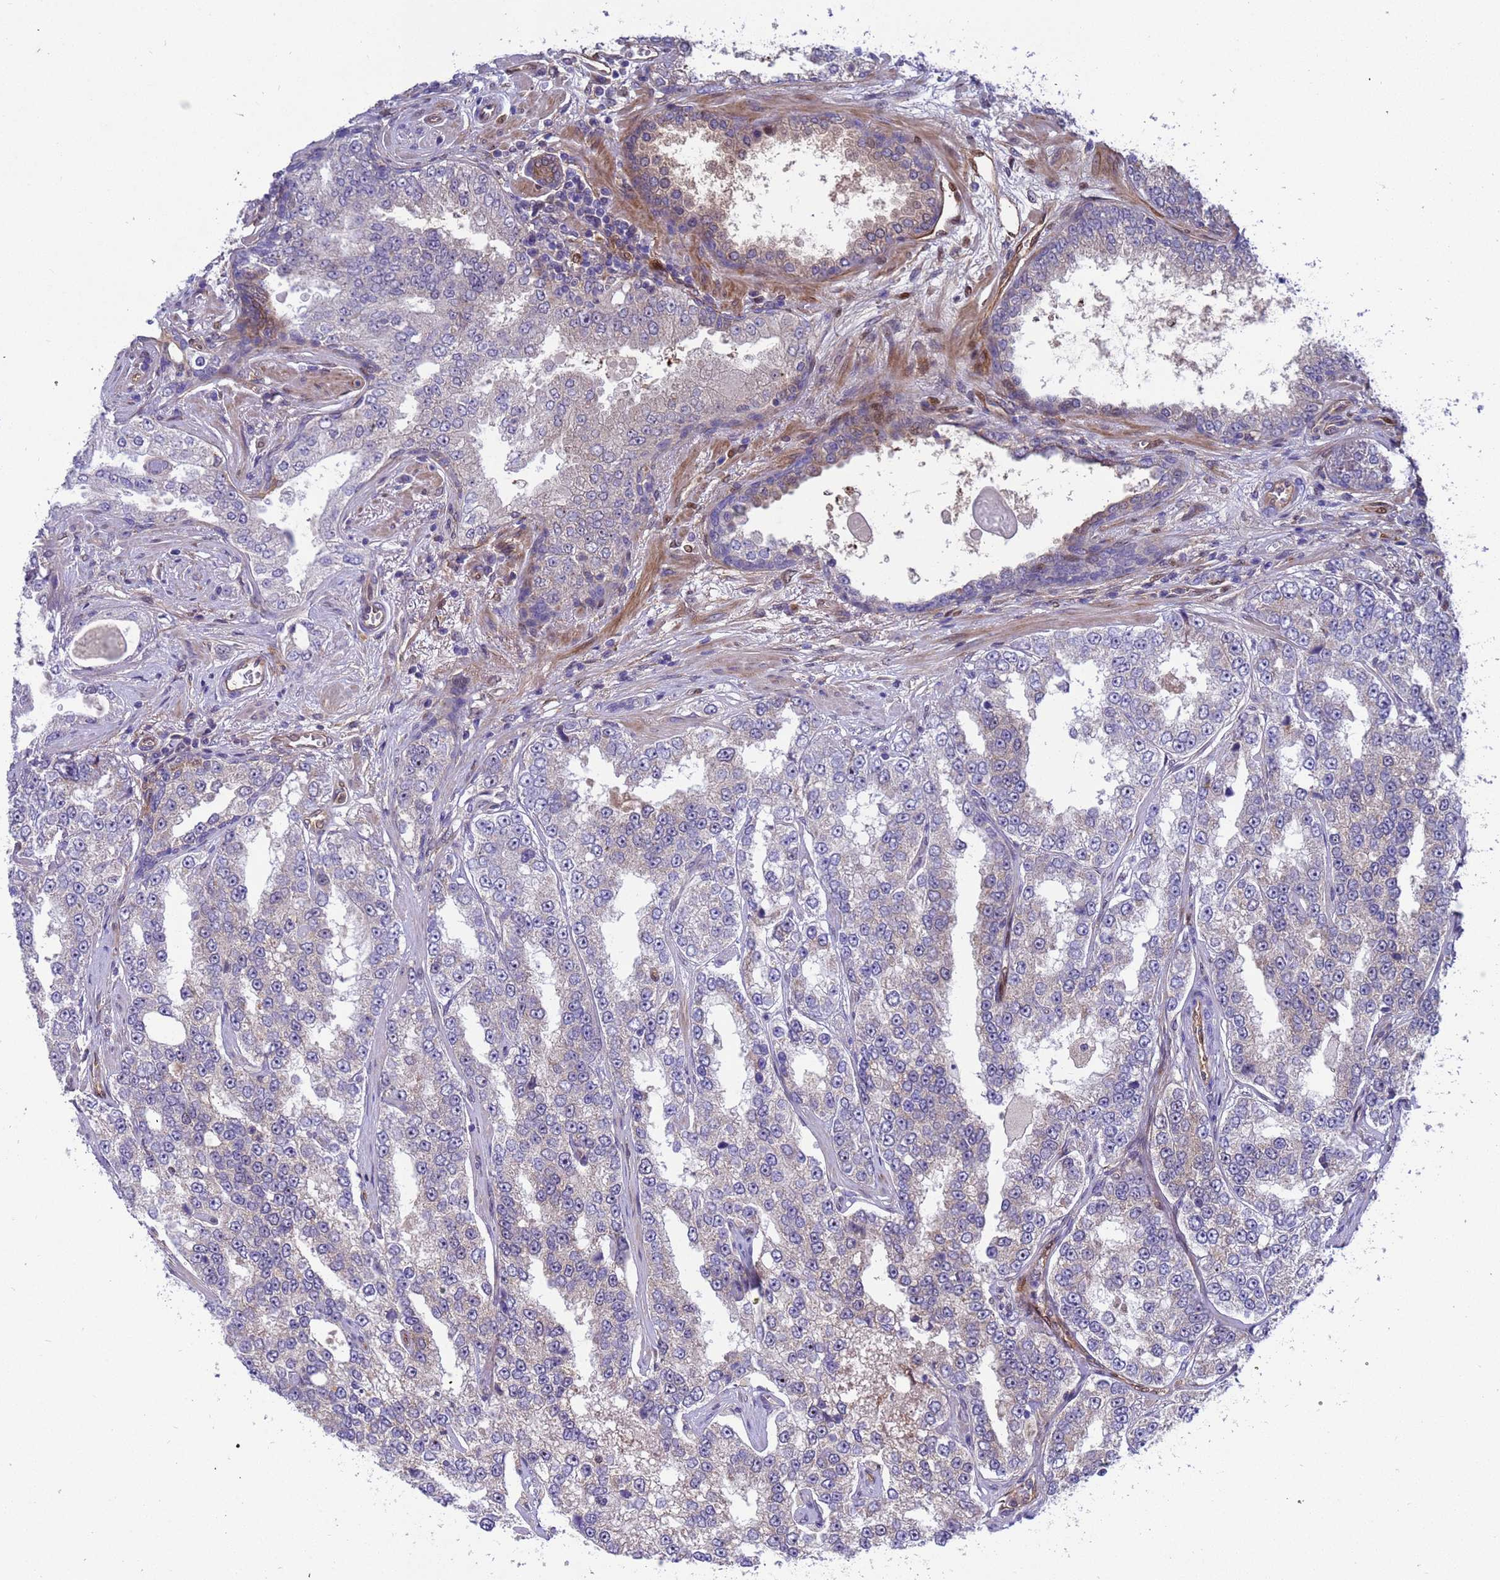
{"staining": {"intensity": "negative", "quantity": "none", "location": "none"}, "tissue": "prostate cancer", "cell_type": "Tumor cells", "image_type": "cancer", "snomed": [{"axis": "morphology", "description": "Normal tissue, NOS"}, {"axis": "morphology", "description": "Adenocarcinoma, High grade"}, {"axis": "topography", "description": "Prostate"}], "caption": "DAB immunohistochemical staining of prostate adenocarcinoma (high-grade) shows no significant positivity in tumor cells. The staining was performed using DAB to visualize the protein expression in brown, while the nuclei were stained in blue with hematoxylin (Magnification: 20x).", "gene": "FOXRED1", "patient": {"sex": "male", "age": 83}}